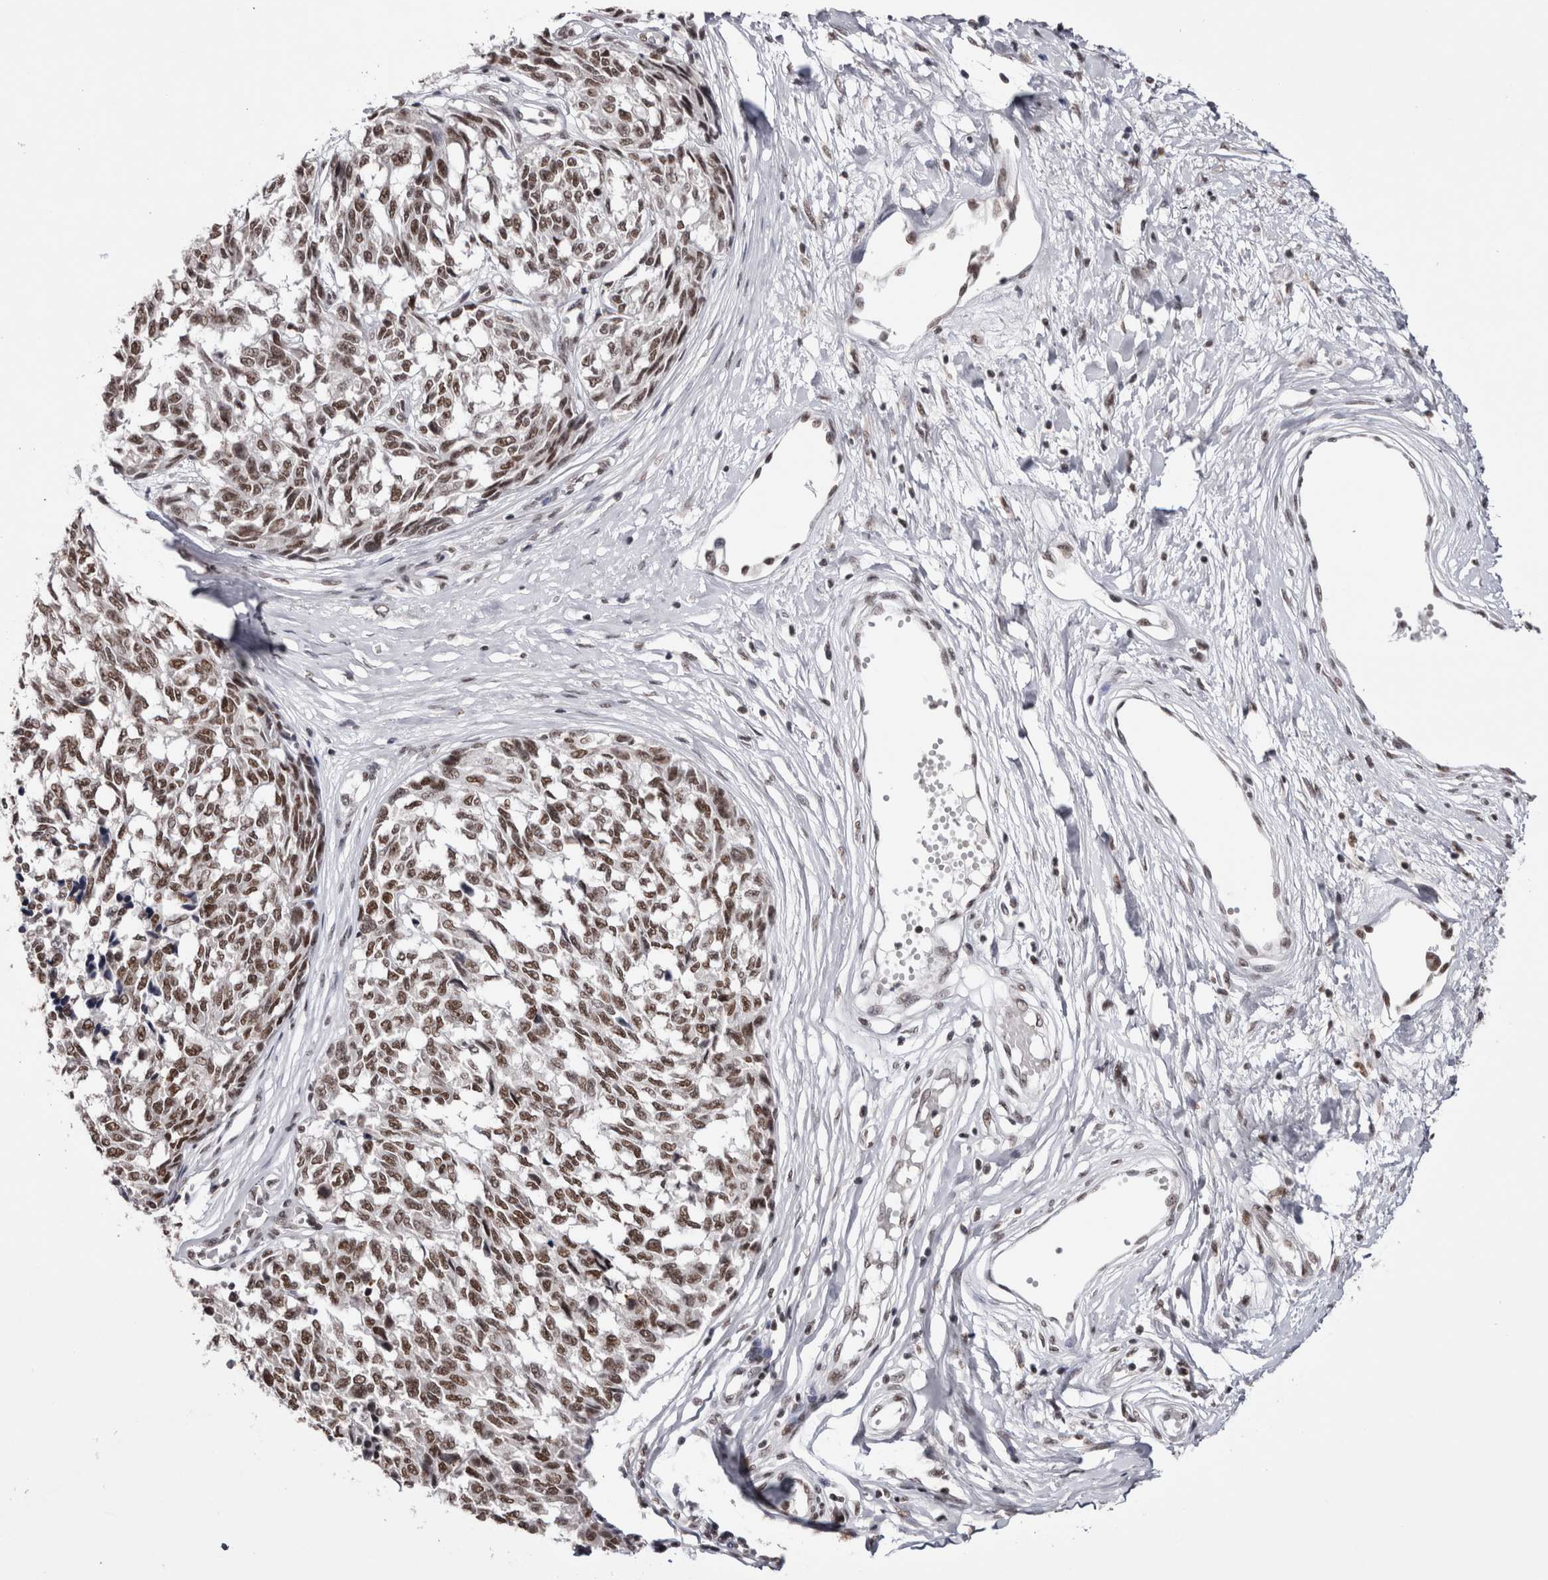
{"staining": {"intensity": "moderate", "quantity": ">75%", "location": "nuclear"}, "tissue": "melanoma", "cell_type": "Tumor cells", "image_type": "cancer", "snomed": [{"axis": "morphology", "description": "Malignant melanoma, NOS"}, {"axis": "topography", "description": "Skin"}], "caption": "This is a micrograph of immunohistochemistry staining of melanoma, which shows moderate expression in the nuclear of tumor cells.", "gene": "SMC1A", "patient": {"sex": "female", "age": 64}}